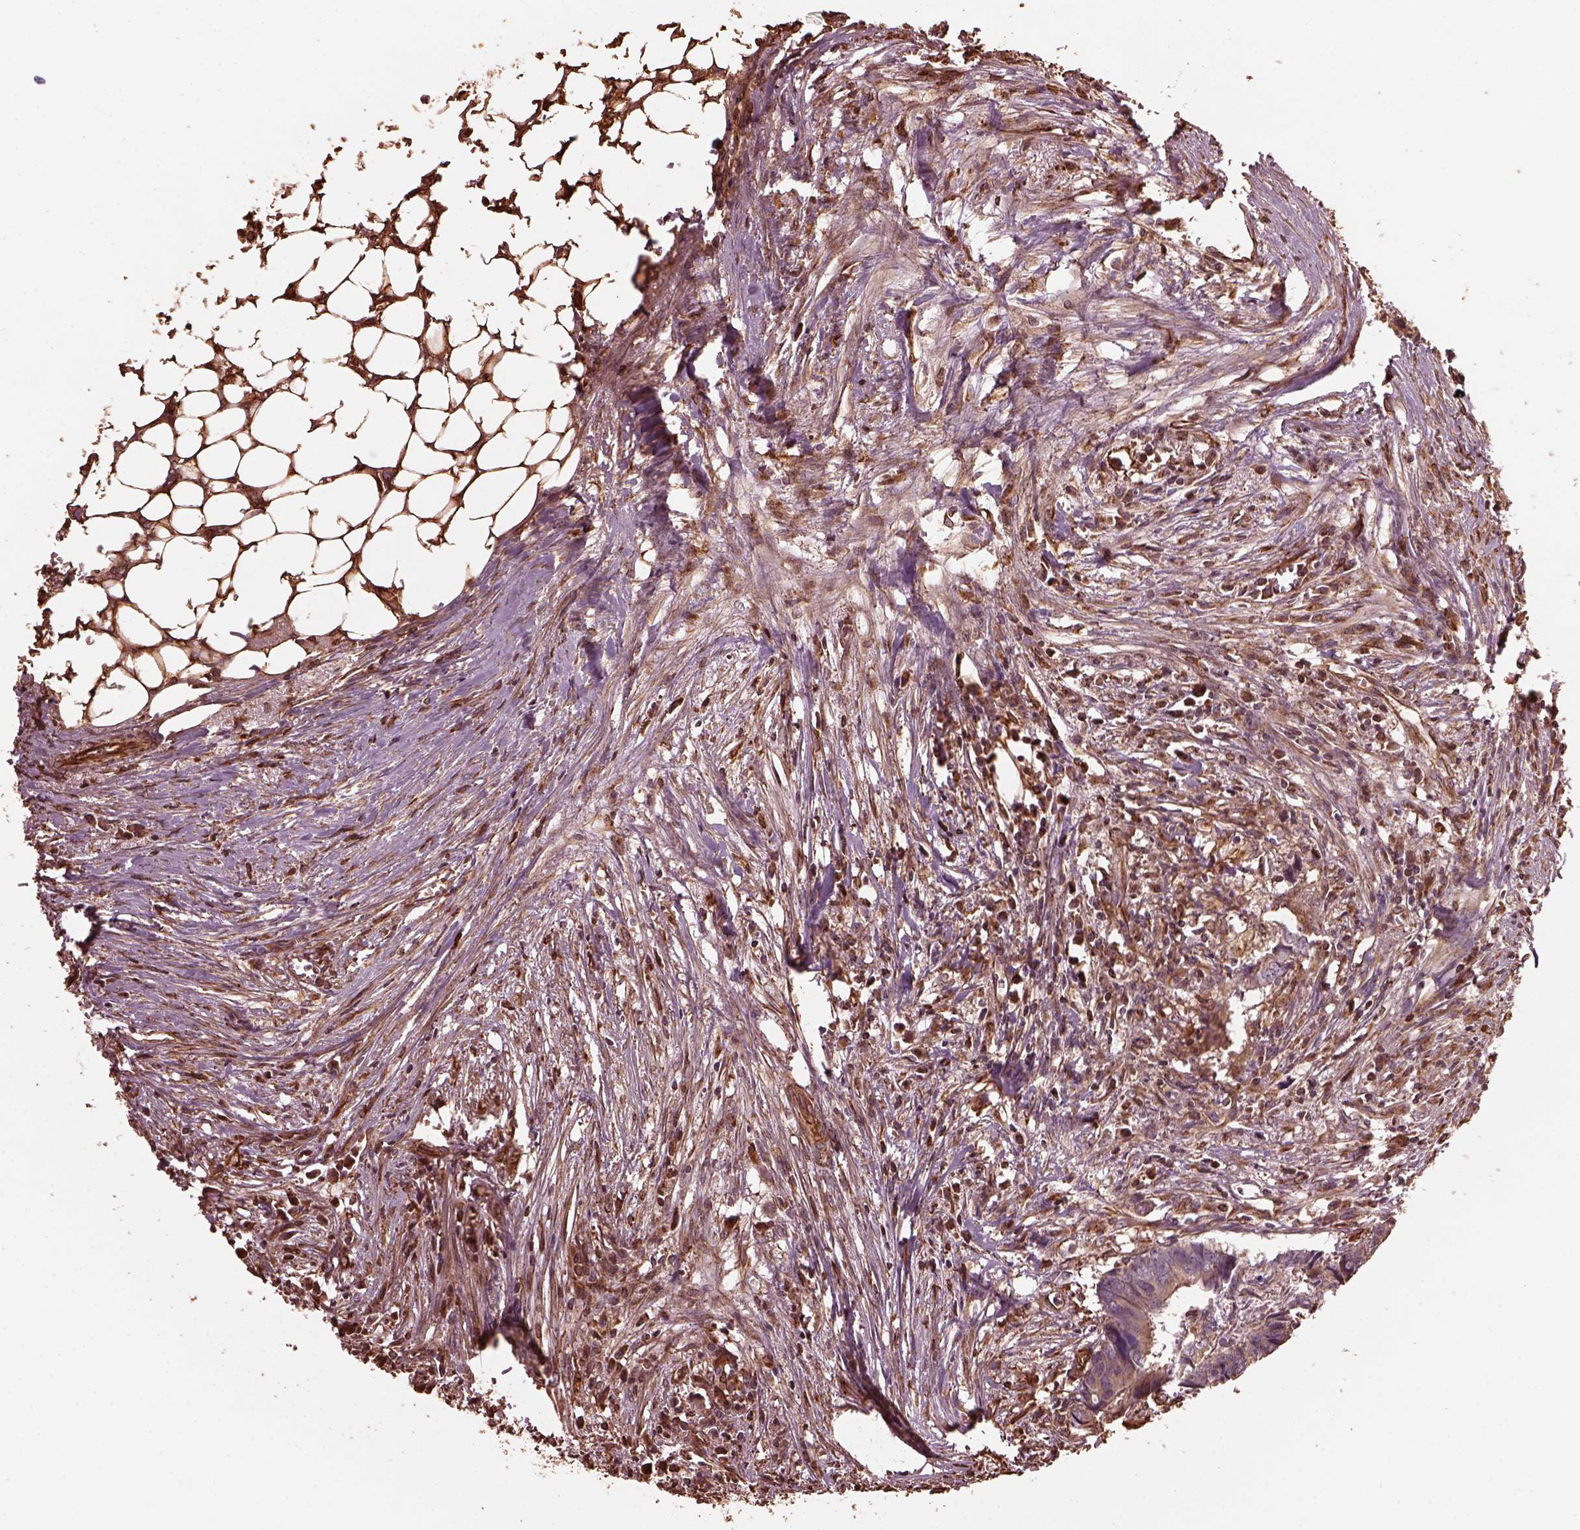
{"staining": {"intensity": "moderate", "quantity": "25%-75%", "location": "cytoplasmic/membranous"}, "tissue": "colorectal cancer", "cell_type": "Tumor cells", "image_type": "cancer", "snomed": [{"axis": "morphology", "description": "Adenocarcinoma, NOS"}, {"axis": "topography", "description": "Colon"}], "caption": "Immunohistochemical staining of human adenocarcinoma (colorectal) shows moderate cytoplasmic/membranous protein expression in about 25%-75% of tumor cells.", "gene": "GTPBP1", "patient": {"sex": "female", "age": 82}}